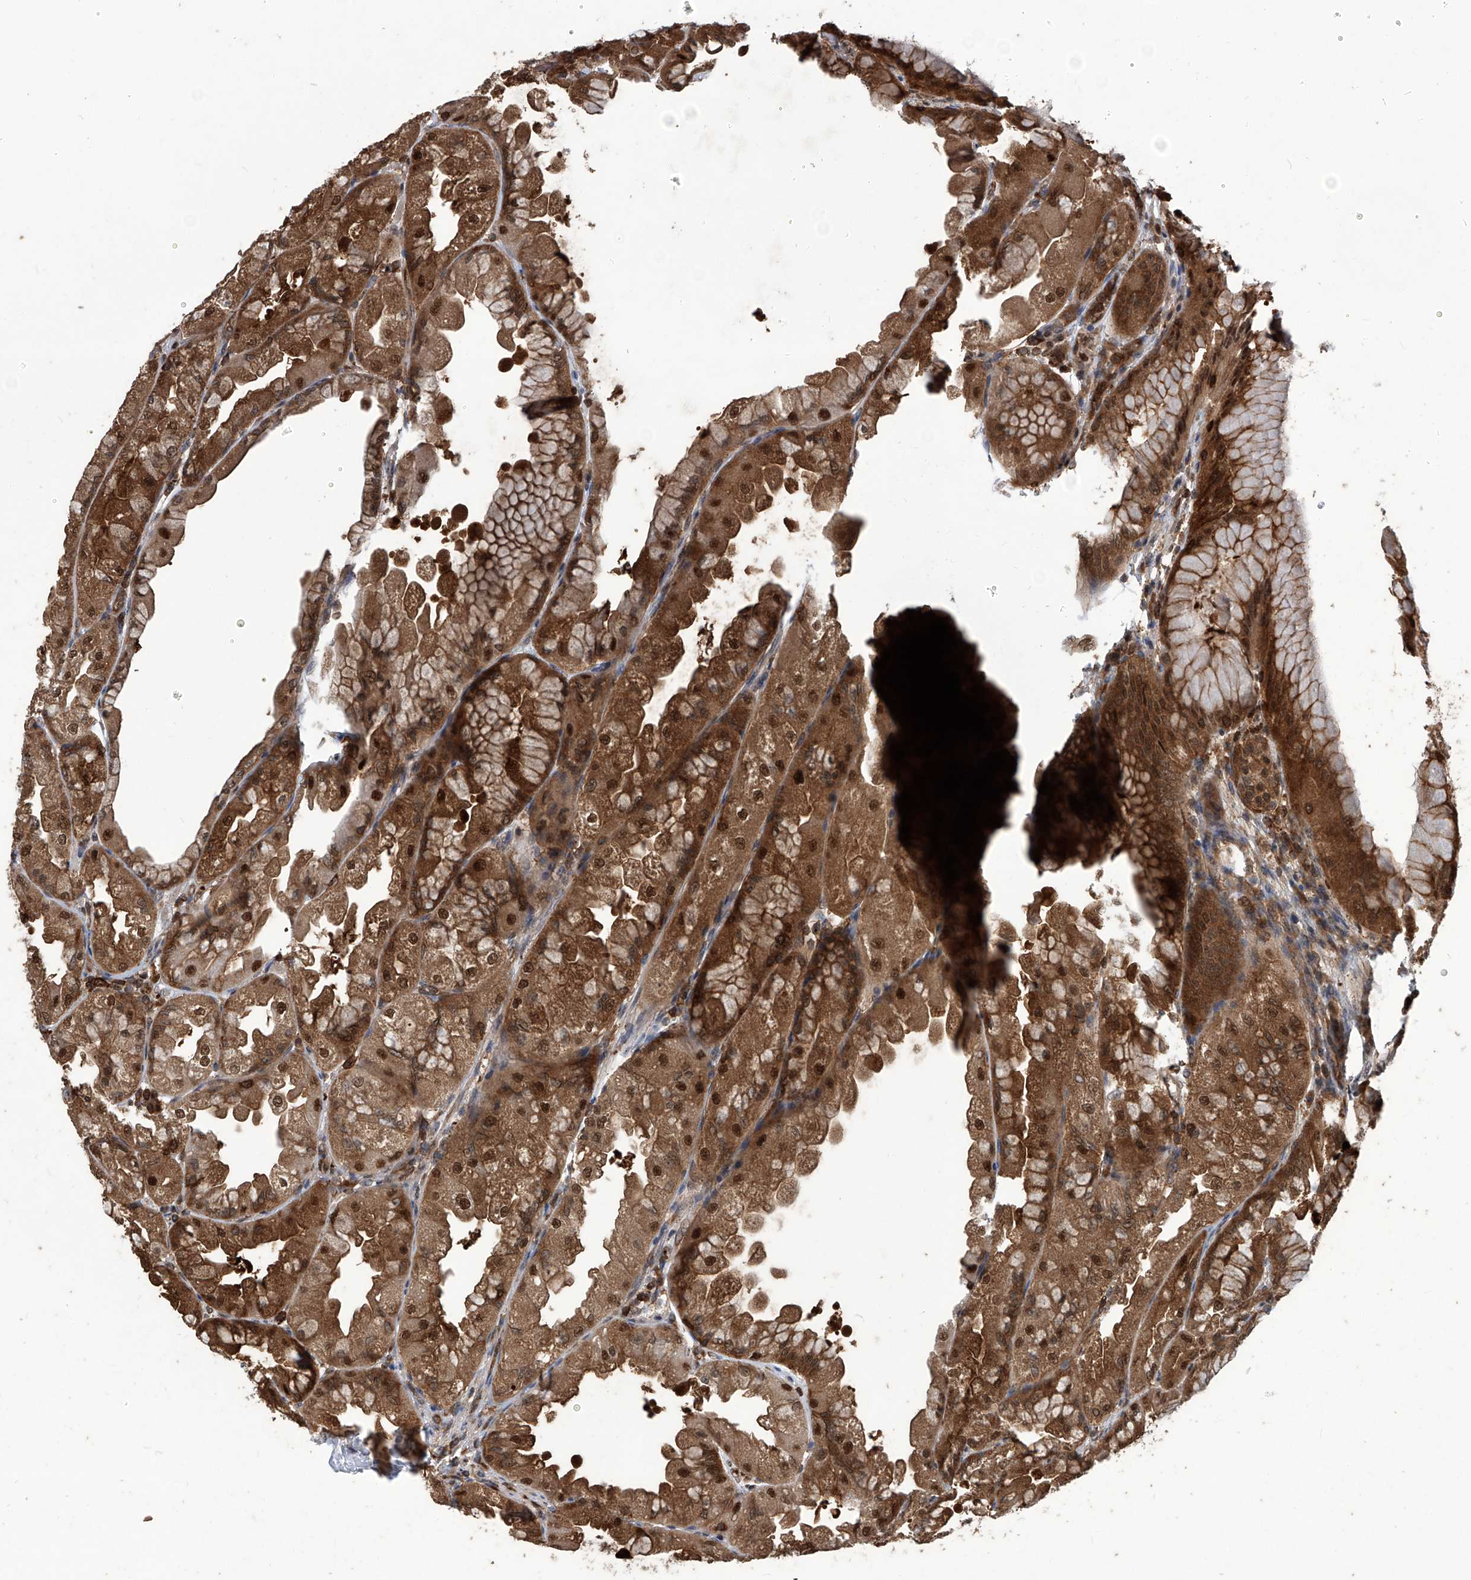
{"staining": {"intensity": "moderate", "quantity": ">75%", "location": "cytoplasmic/membranous,nuclear"}, "tissue": "stomach", "cell_type": "Glandular cells", "image_type": "normal", "snomed": [{"axis": "morphology", "description": "Normal tissue, NOS"}, {"axis": "topography", "description": "Stomach, upper"}], "caption": "Protein staining of normal stomach demonstrates moderate cytoplasmic/membranous,nuclear expression in about >75% of glandular cells.", "gene": "PSMB1", "patient": {"sex": "male", "age": 47}}